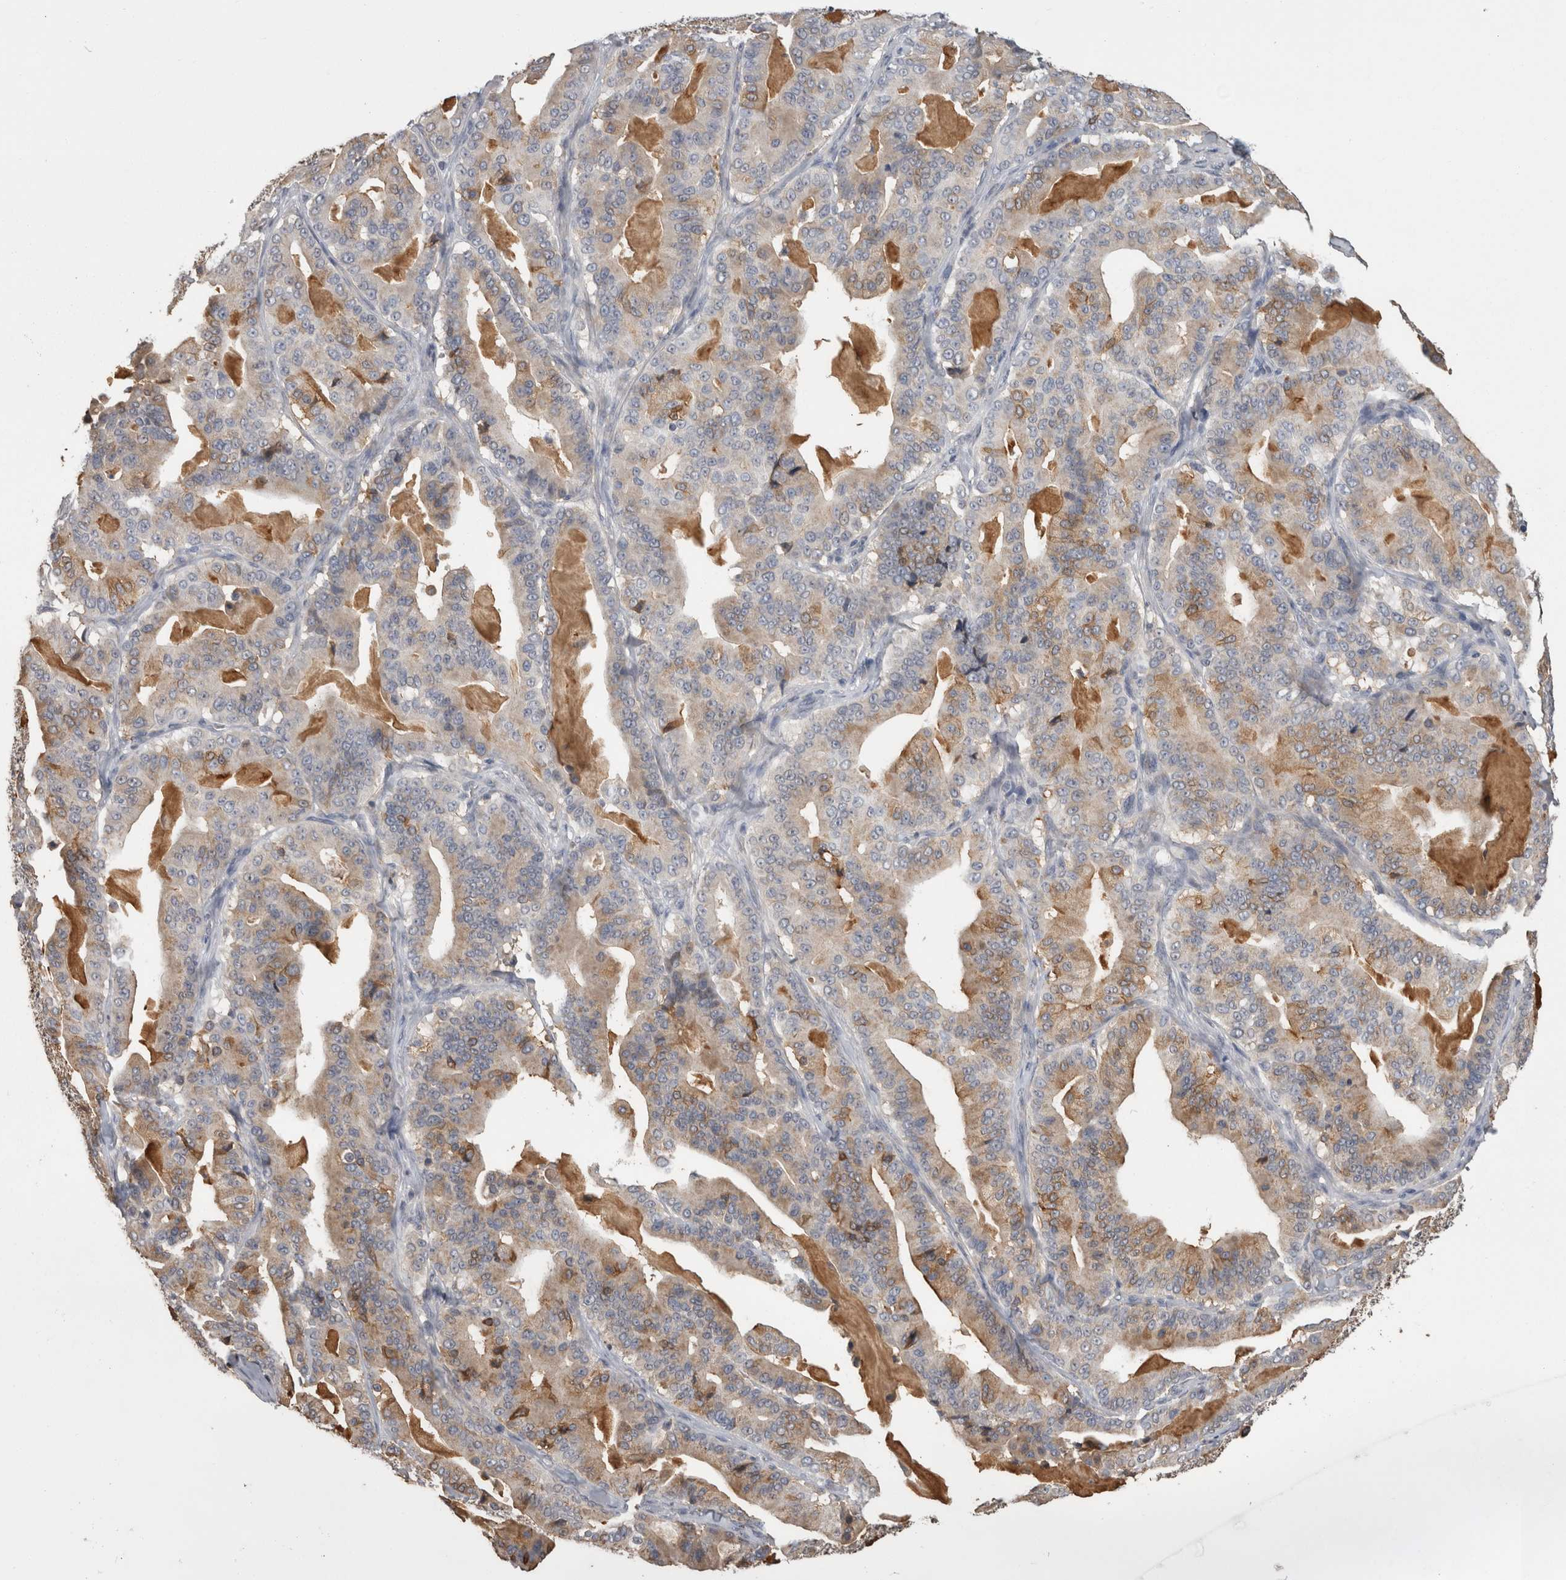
{"staining": {"intensity": "weak", "quantity": "25%-75%", "location": "cytoplasmic/membranous"}, "tissue": "pancreatic cancer", "cell_type": "Tumor cells", "image_type": "cancer", "snomed": [{"axis": "morphology", "description": "Adenocarcinoma, NOS"}, {"axis": "topography", "description": "Pancreas"}], "caption": "Human adenocarcinoma (pancreatic) stained with a brown dye demonstrates weak cytoplasmic/membranous positive staining in approximately 25%-75% of tumor cells.", "gene": "ANXA13", "patient": {"sex": "male", "age": 63}}